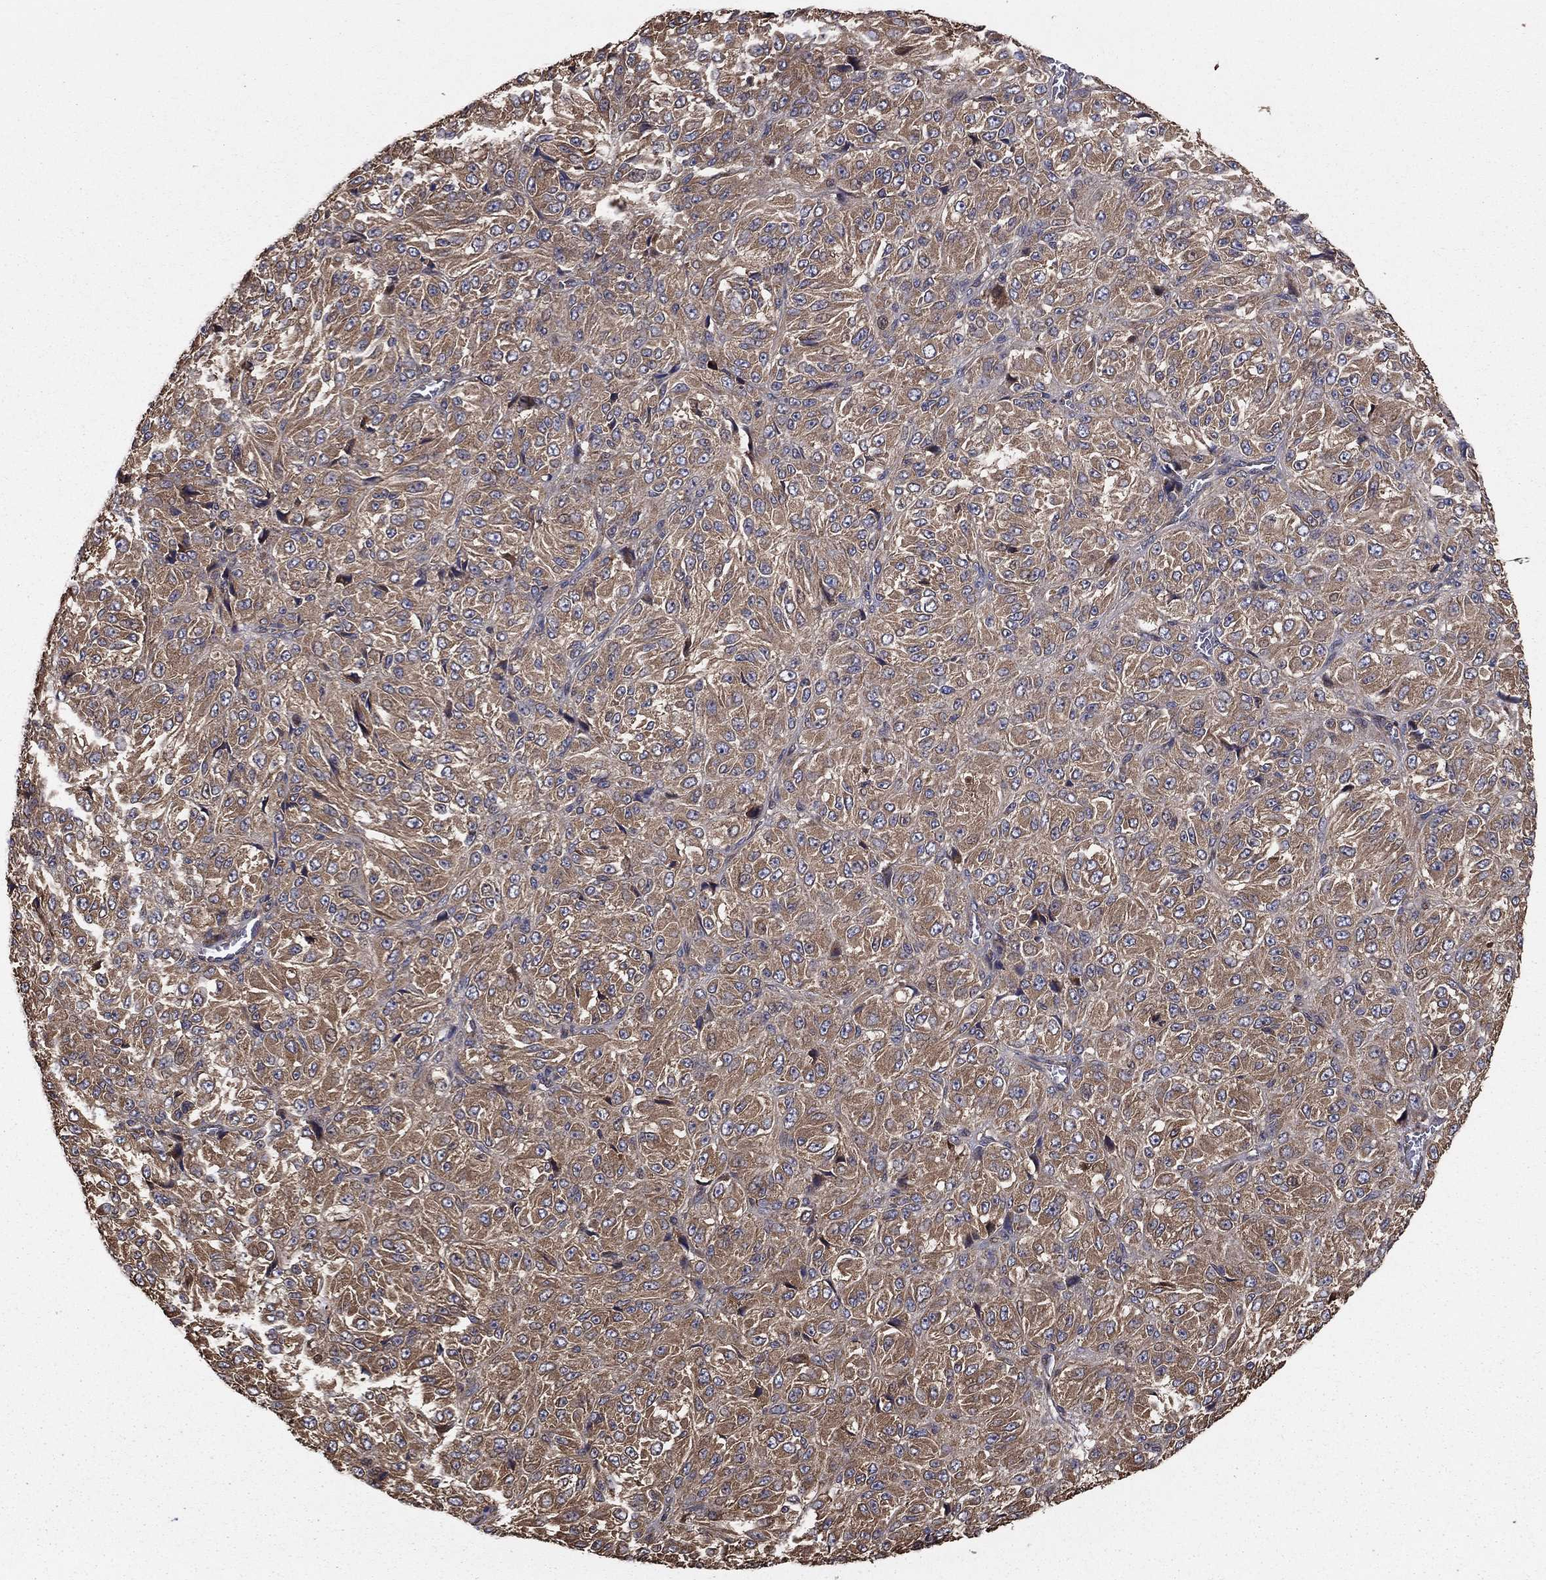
{"staining": {"intensity": "moderate", "quantity": "<25%", "location": "cytoplasmic/membranous"}, "tissue": "melanoma", "cell_type": "Tumor cells", "image_type": "cancer", "snomed": [{"axis": "morphology", "description": "Malignant melanoma, Metastatic site"}, {"axis": "topography", "description": "Brain"}], "caption": "Tumor cells reveal low levels of moderate cytoplasmic/membranous positivity in about <25% of cells in malignant melanoma (metastatic site).", "gene": "BABAM2", "patient": {"sex": "female", "age": 56}}